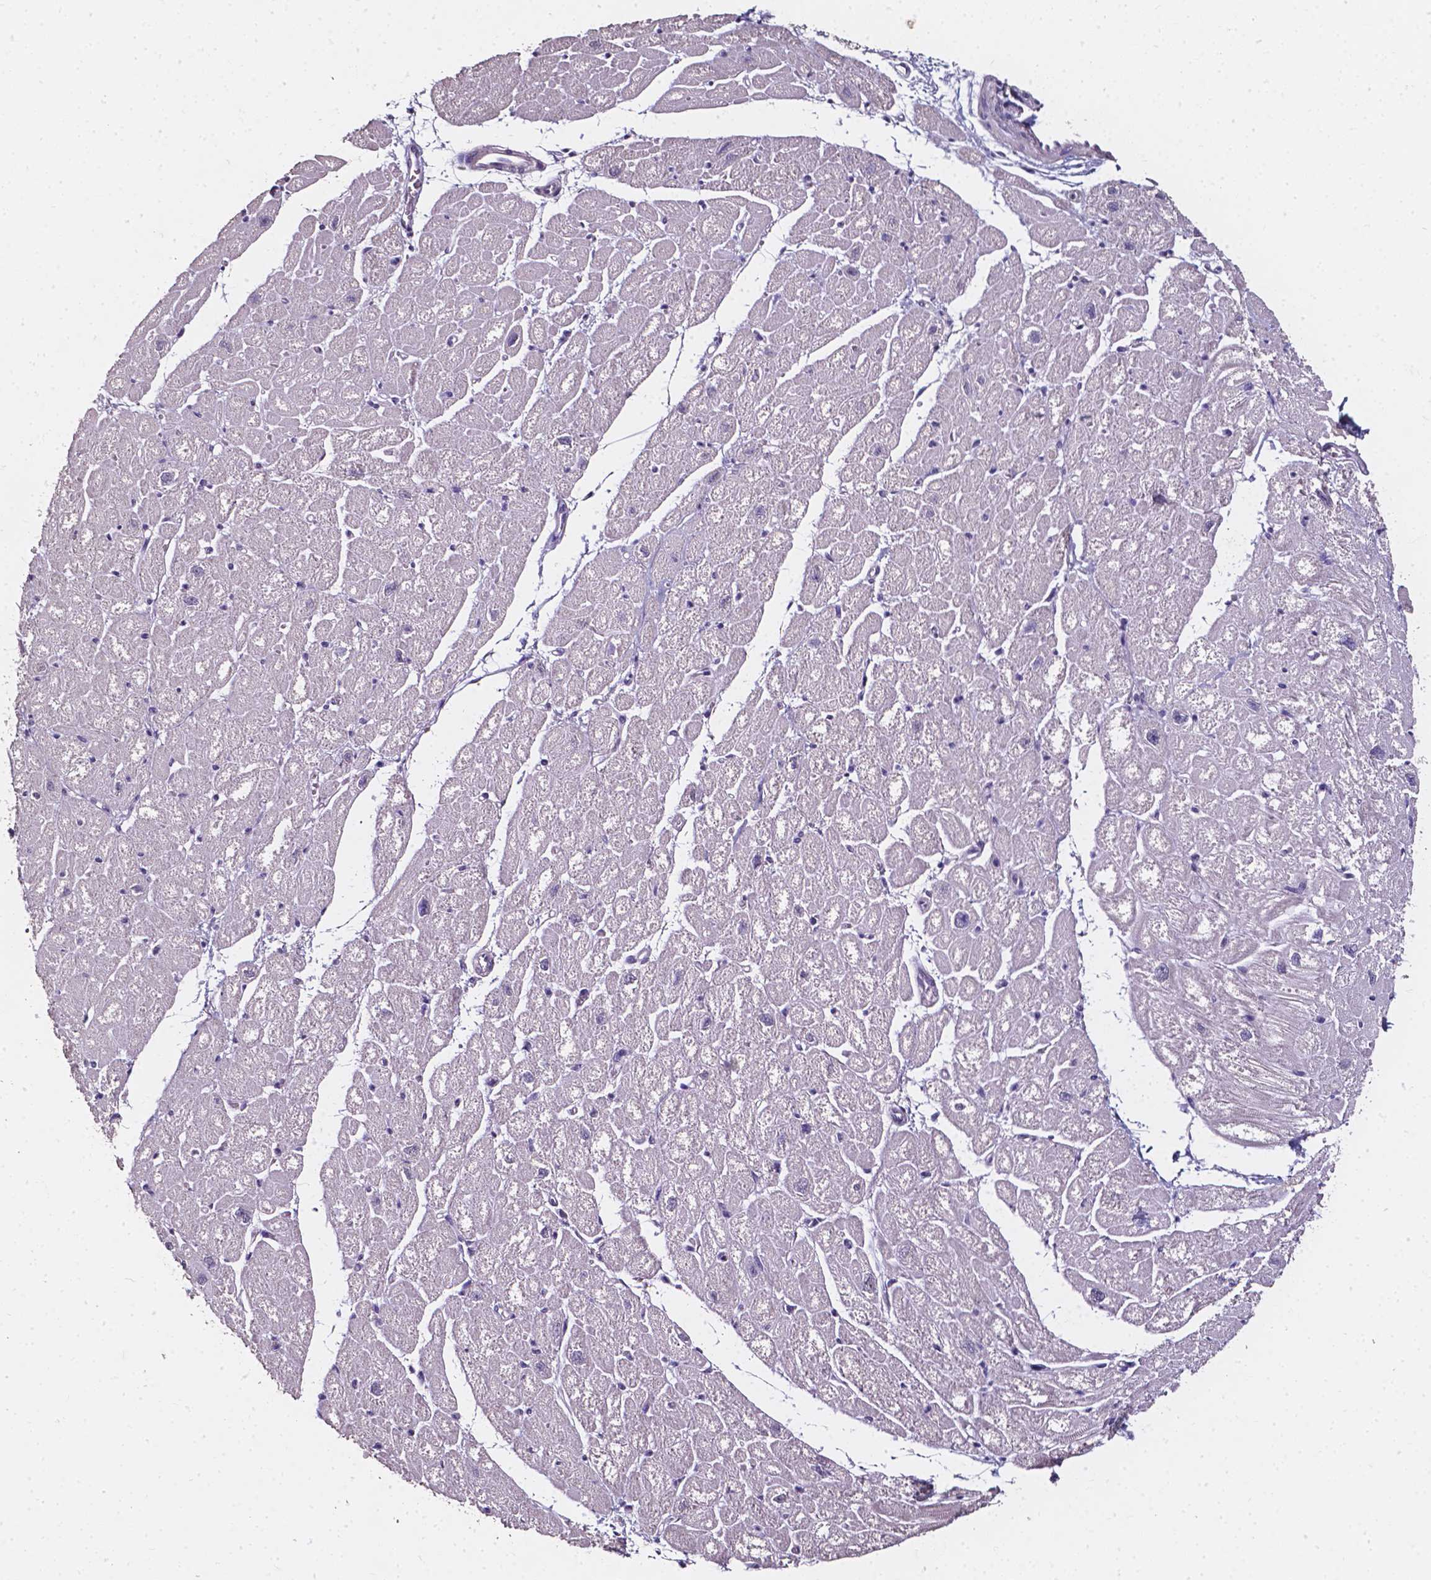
{"staining": {"intensity": "negative", "quantity": "none", "location": "none"}, "tissue": "heart muscle", "cell_type": "Cardiomyocytes", "image_type": "normal", "snomed": [{"axis": "morphology", "description": "Normal tissue, NOS"}, {"axis": "topography", "description": "Heart"}], "caption": "This histopathology image is of benign heart muscle stained with immunohistochemistry (IHC) to label a protein in brown with the nuclei are counter-stained blue. There is no staining in cardiomyocytes. (Brightfield microscopy of DAB immunohistochemistry (IHC) at high magnification).", "gene": "AKR1B10", "patient": {"sex": "male", "age": 61}}